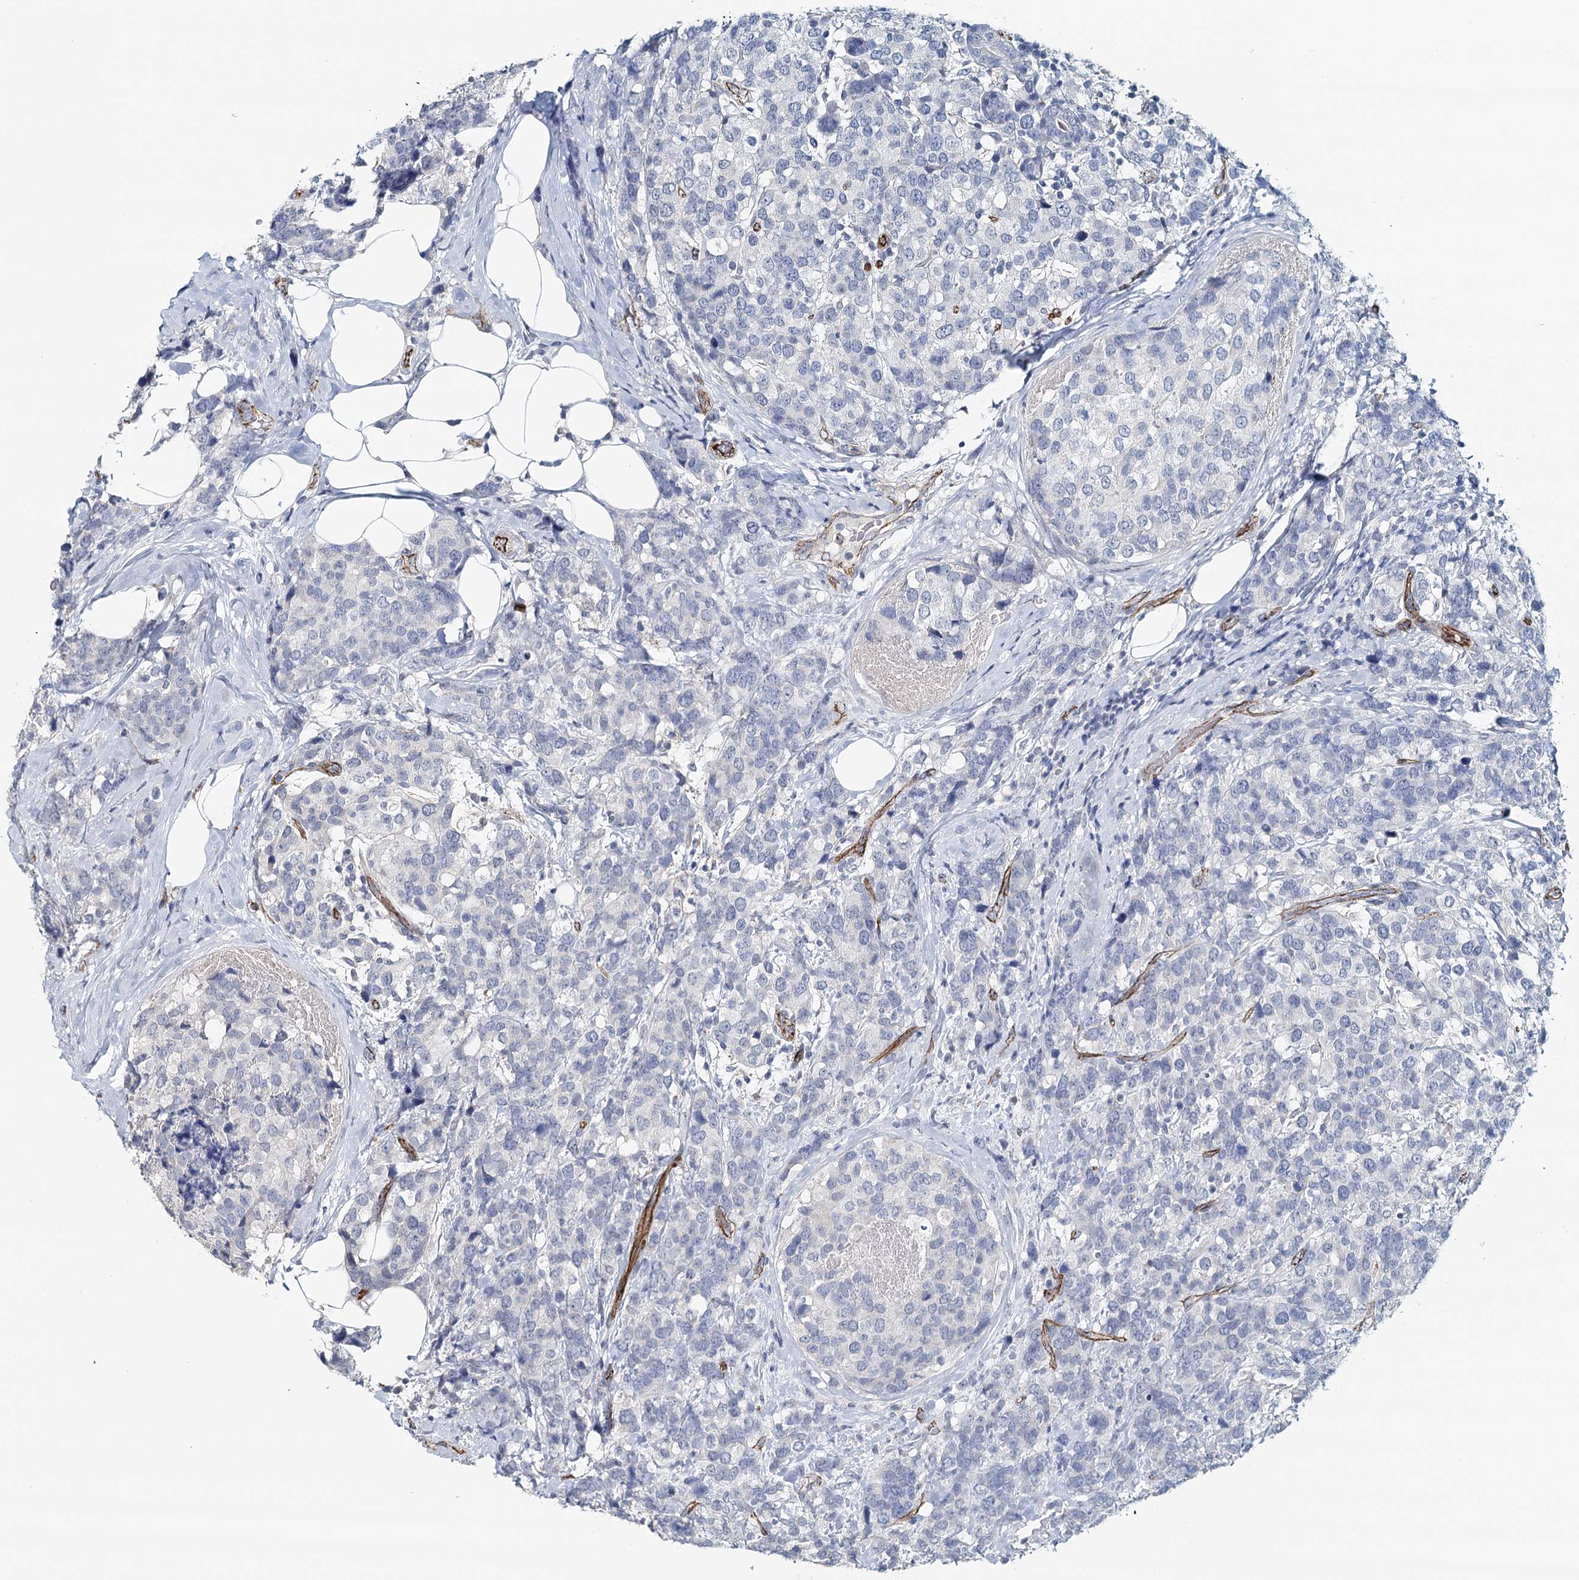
{"staining": {"intensity": "negative", "quantity": "none", "location": "none"}, "tissue": "breast cancer", "cell_type": "Tumor cells", "image_type": "cancer", "snomed": [{"axis": "morphology", "description": "Lobular carcinoma"}, {"axis": "topography", "description": "Breast"}], "caption": "Micrograph shows no protein staining in tumor cells of lobular carcinoma (breast) tissue.", "gene": "SYNPO", "patient": {"sex": "female", "age": 59}}